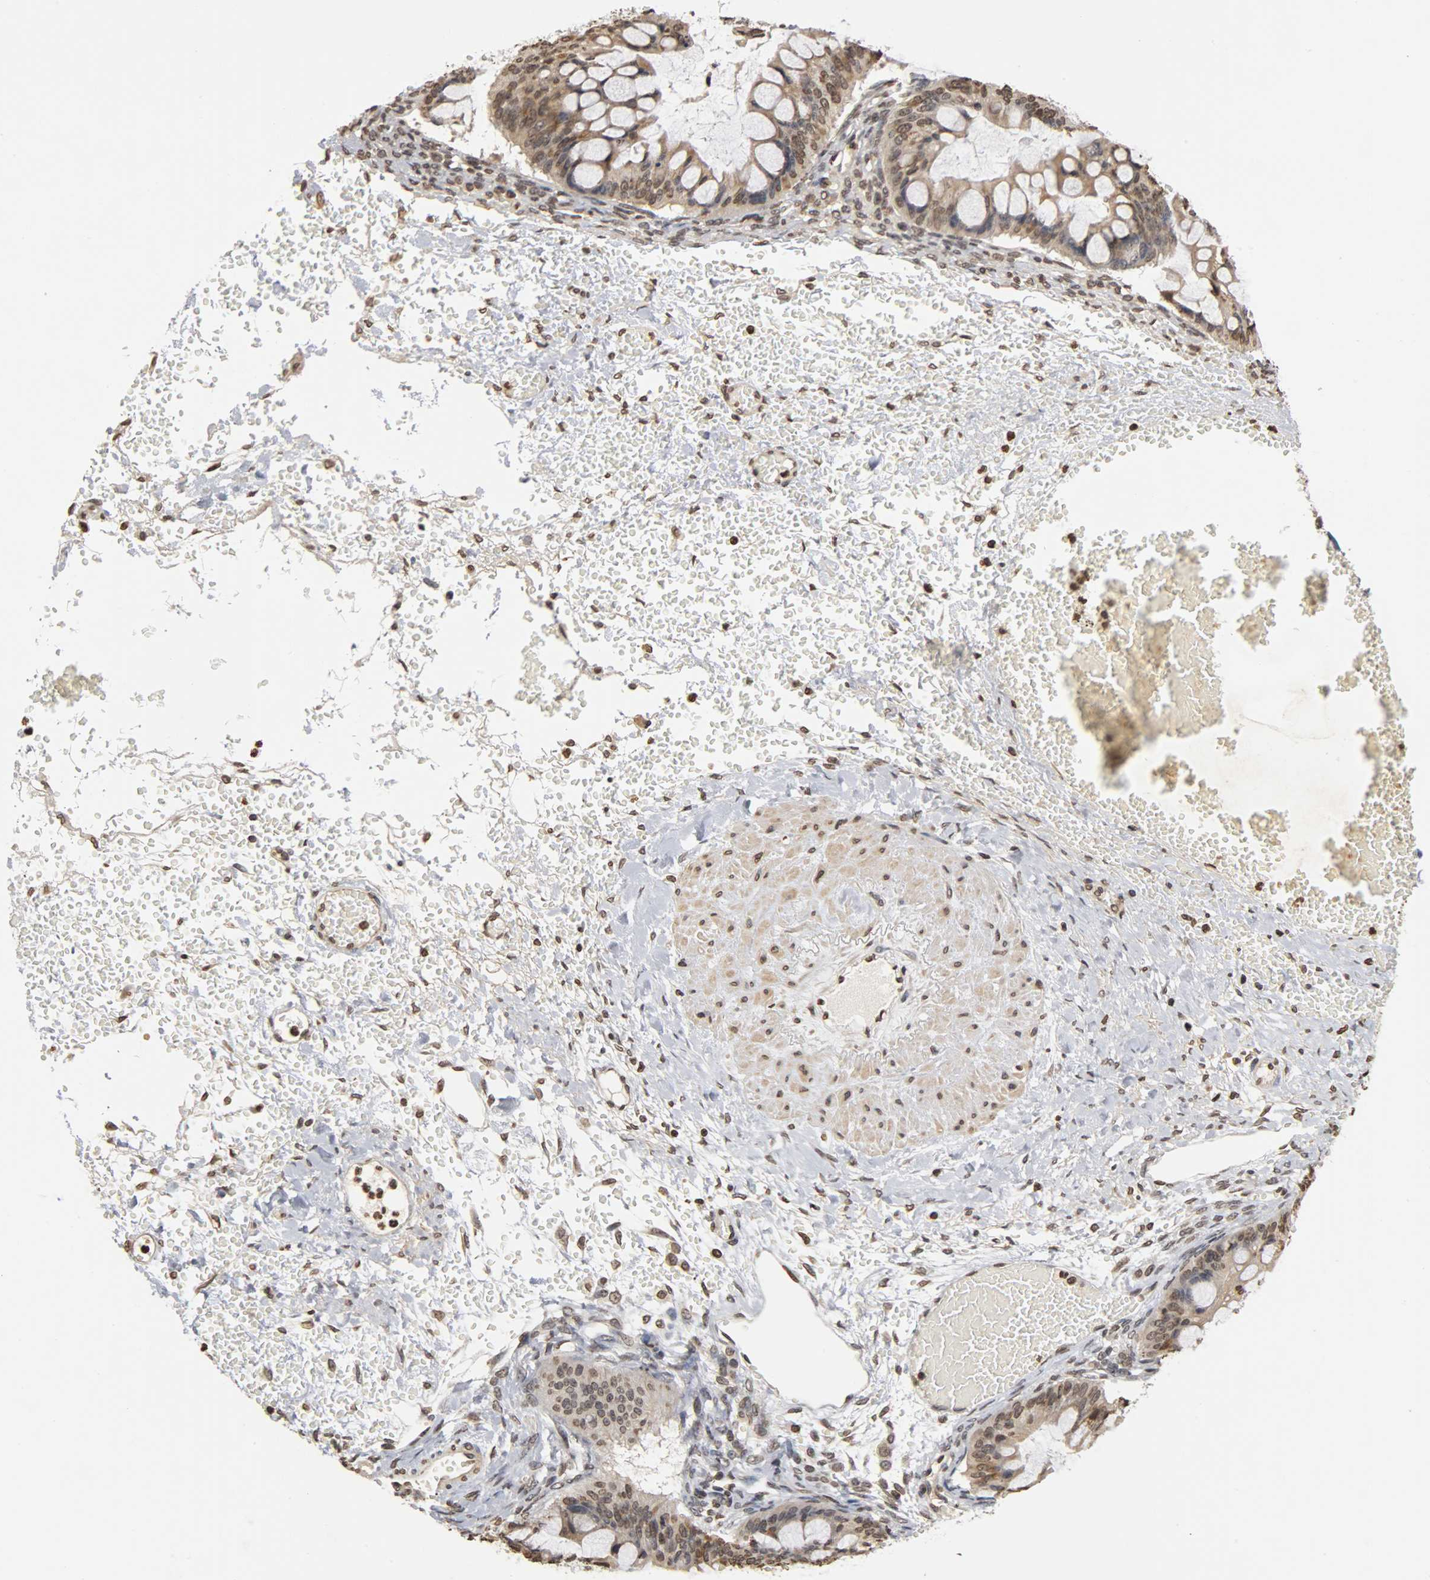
{"staining": {"intensity": "weak", "quantity": "25%-75%", "location": "cytoplasmic/membranous,nuclear"}, "tissue": "ovarian cancer", "cell_type": "Tumor cells", "image_type": "cancer", "snomed": [{"axis": "morphology", "description": "Cystadenocarcinoma, mucinous, NOS"}, {"axis": "topography", "description": "Ovary"}], "caption": "Mucinous cystadenocarcinoma (ovarian) tissue displays weak cytoplasmic/membranous and nuclear expression in approximately 25%-75% of tumor cells The protein of interest is shown in brown color, while the nuclei are stained blue.", "gene": "ERCC2", "patient": {"sex": "female", "age": 73}}